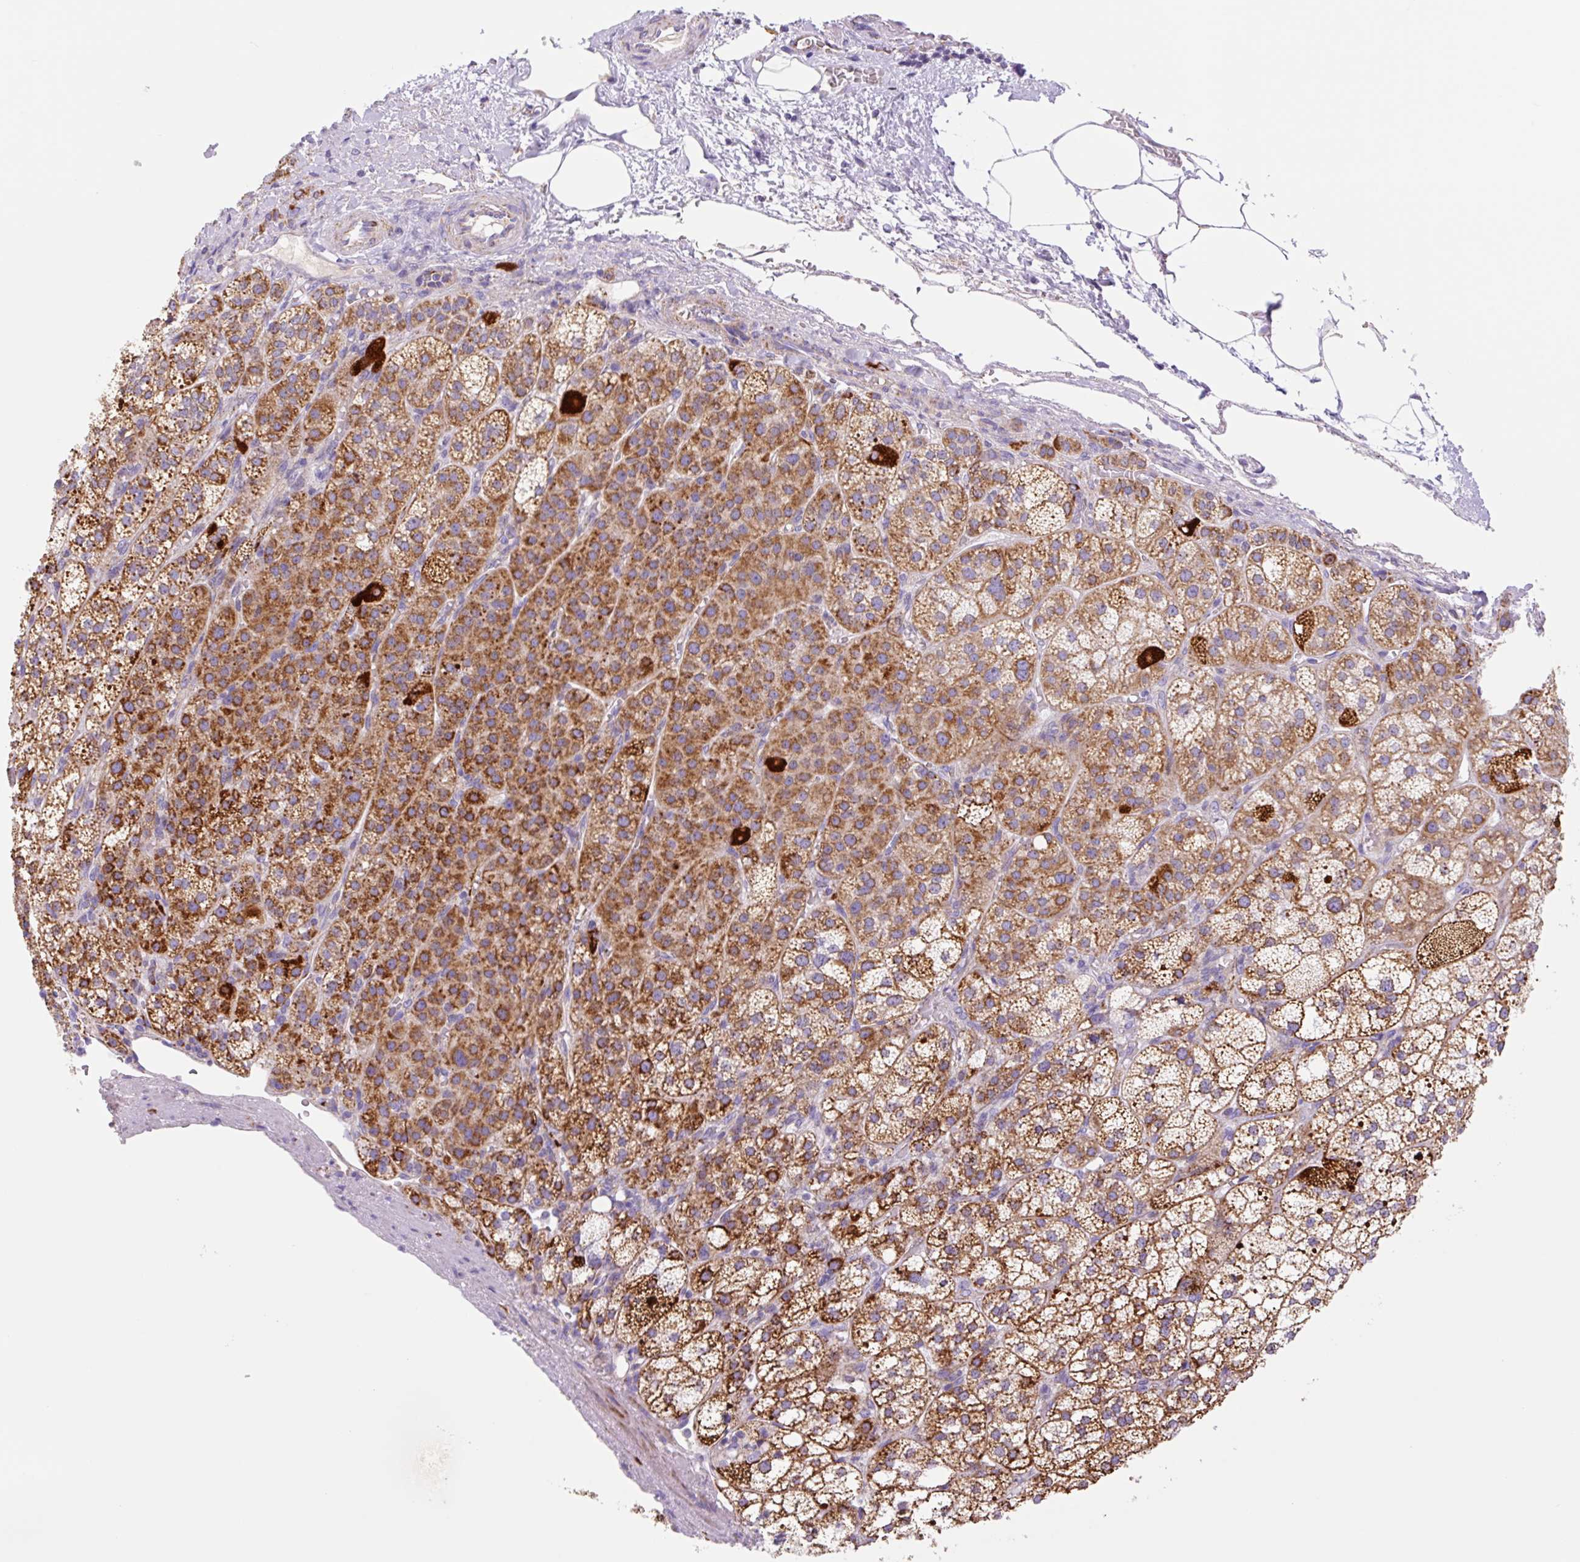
{"staining": {"intensity": "strong", "quantity": ">75%", "location": "cytoplasmic/membranous"}, "tissue": "adrenal gland", "cell_type": "Glandular cells", "image_type": "normal", "snomed": [{"axis": "morphology", "description": "Normal tissue, NOS"}, {"axis": "topography", "description": "Adrenal gland"}], "caption": "Adrenal gland stained for a protein shows strong cytoplasmic/membranous positivity in glandular cells. (Stains: DAB (3,3'-diaminobenzidine) in brown, nuclei in blue, Microscopy: brightfield microscopy at high magnification).", "gene": "ETNK2", "patient": {"sex": "female", "age": 60}}